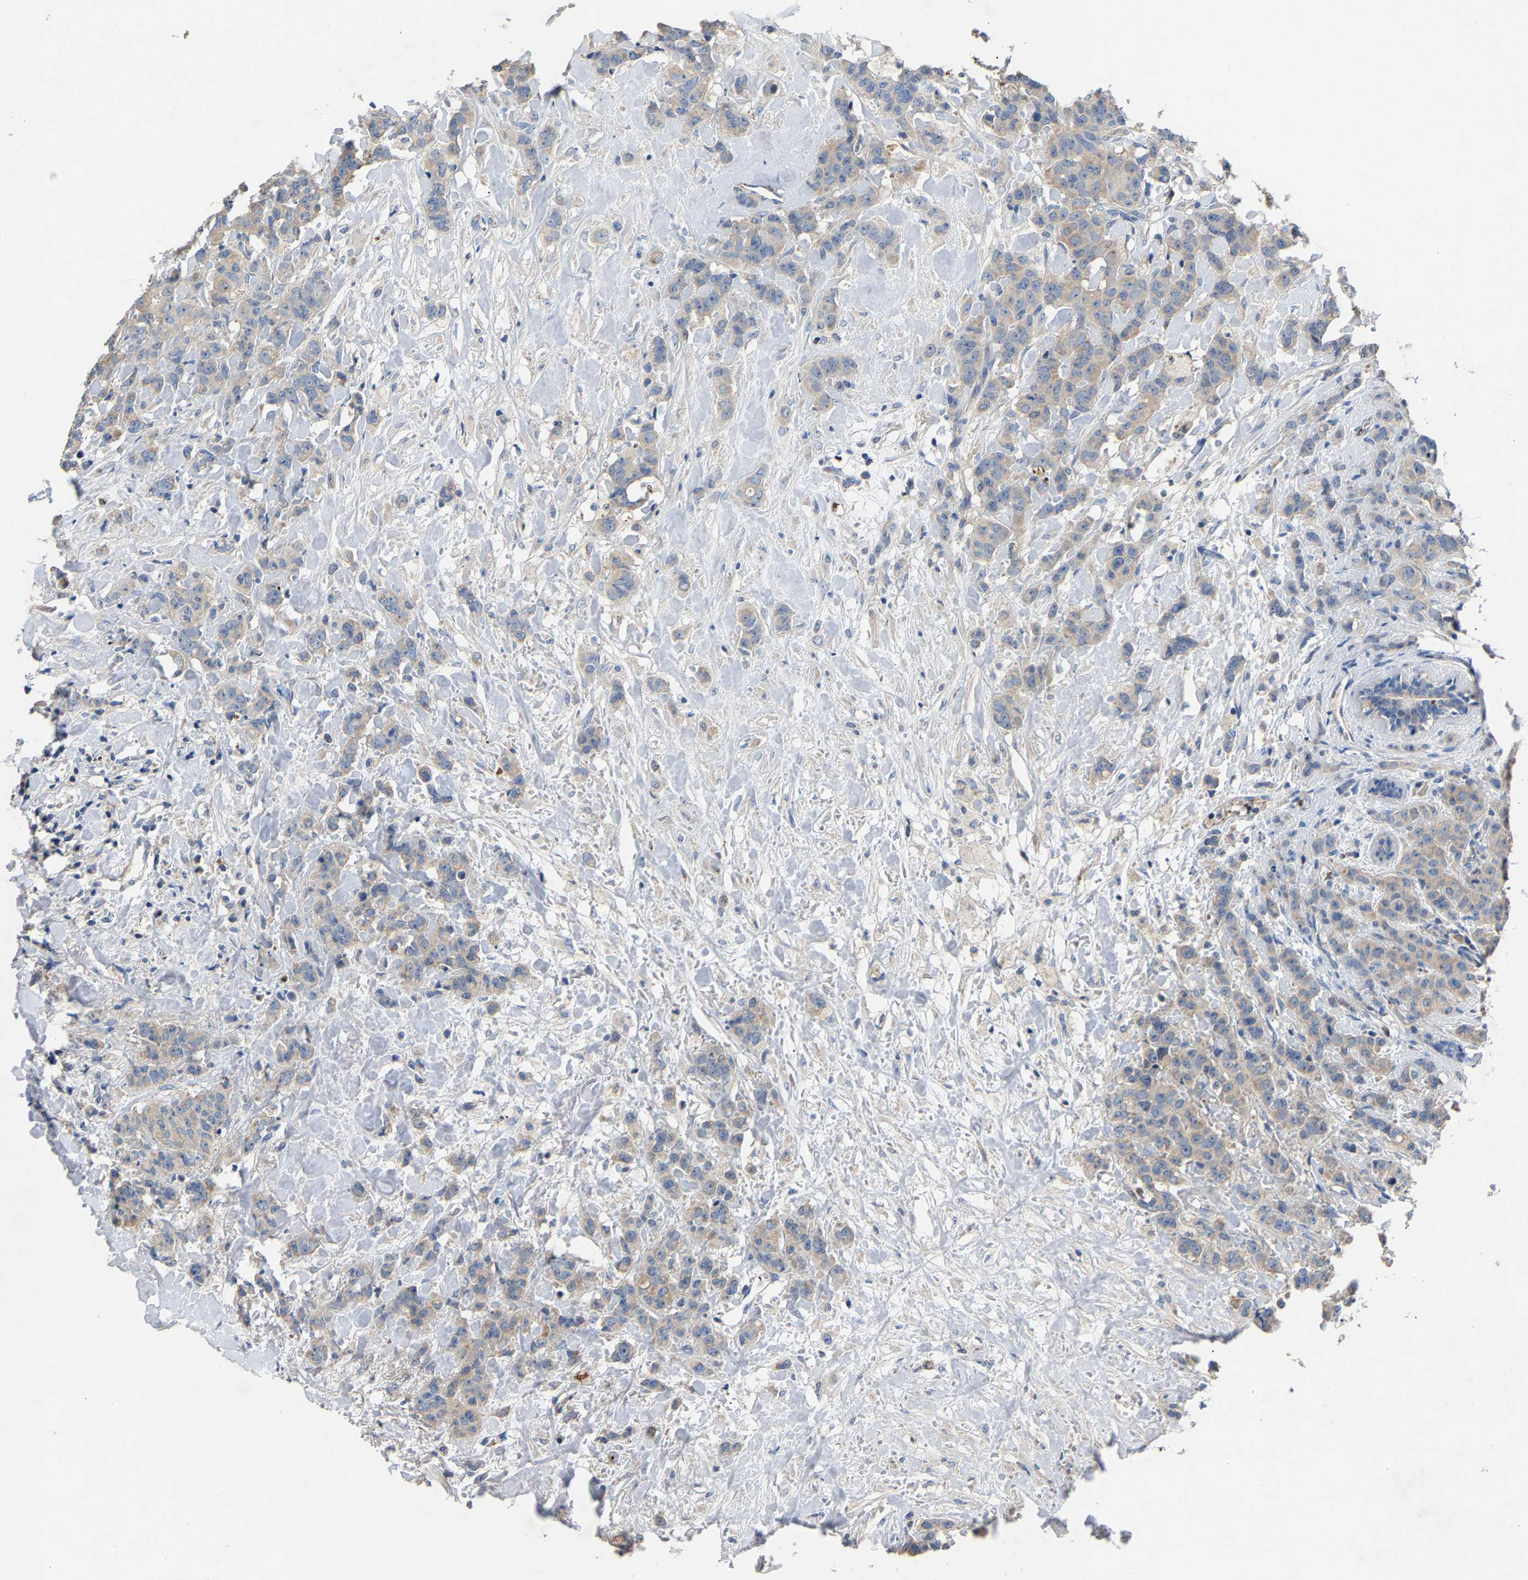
{"staining": {"intensity": "weak", "quantity": "25%-75%", "location": "cytoplasmic/membranous"}, "tissue": "breast cancer", "cell_type": "Tumor cells", "image_type": "cancer", "snomed": [{"axis": "morphology", "description": "Normal tissue, NOS"}, {"axis": "morphology", "description": "Duct carcinoma"}, {"axis": "topography", "description": "Breast"}], "caption": "High-power microscopy captured an immunohistochemistry (IHC) image of breast cancer (invasive ductal carcinoma), revealing weak cytoplasmic/membranous staining in about 25%-75% of tumor cells. Nuclei are stained in blue.", "gene": "CCDC171", "patient": {"sex": "female", "age": 40}}